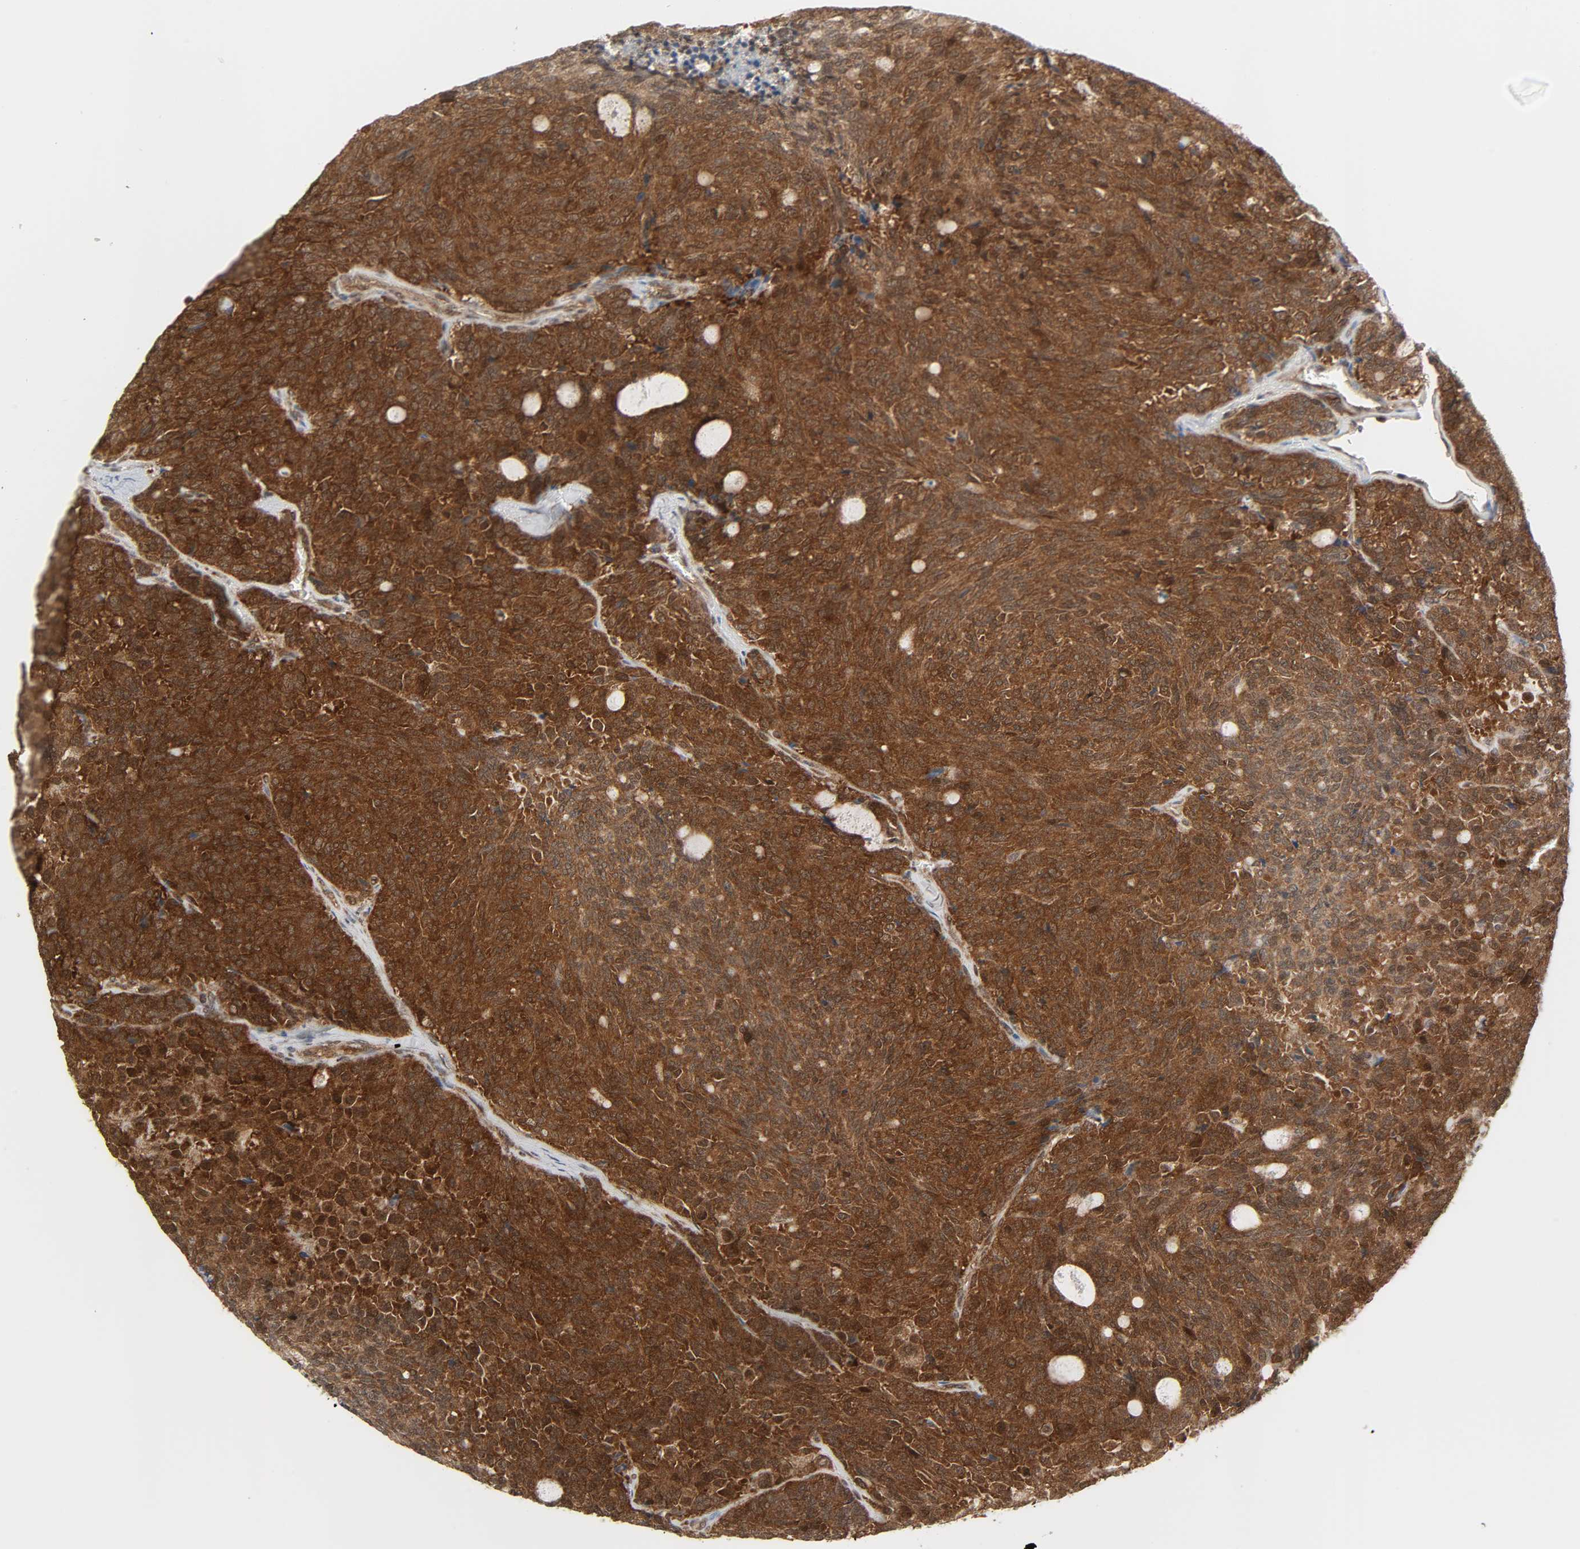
{"staining": {"intensity": "strong", "quantity": ">75%", "location": "cytoplasmic/membranous"}, "tissue": "carcinoid", "cell_type": "Tumor cells", "image_type": "cancer", "snomed": [{"axis": "morphology", "description": "Carcinoid, malignant, NOS"}, {"axis": "topography", "description": "Pancreas"}], "caption": "Carcinoid was stained to show a protein in brown. There is high levels of strong cytoplasmic/membranous positivity in about >75% of tumor cells.", "gene": "GSK3A", "patient": {"sex": "female", "age": 54}}